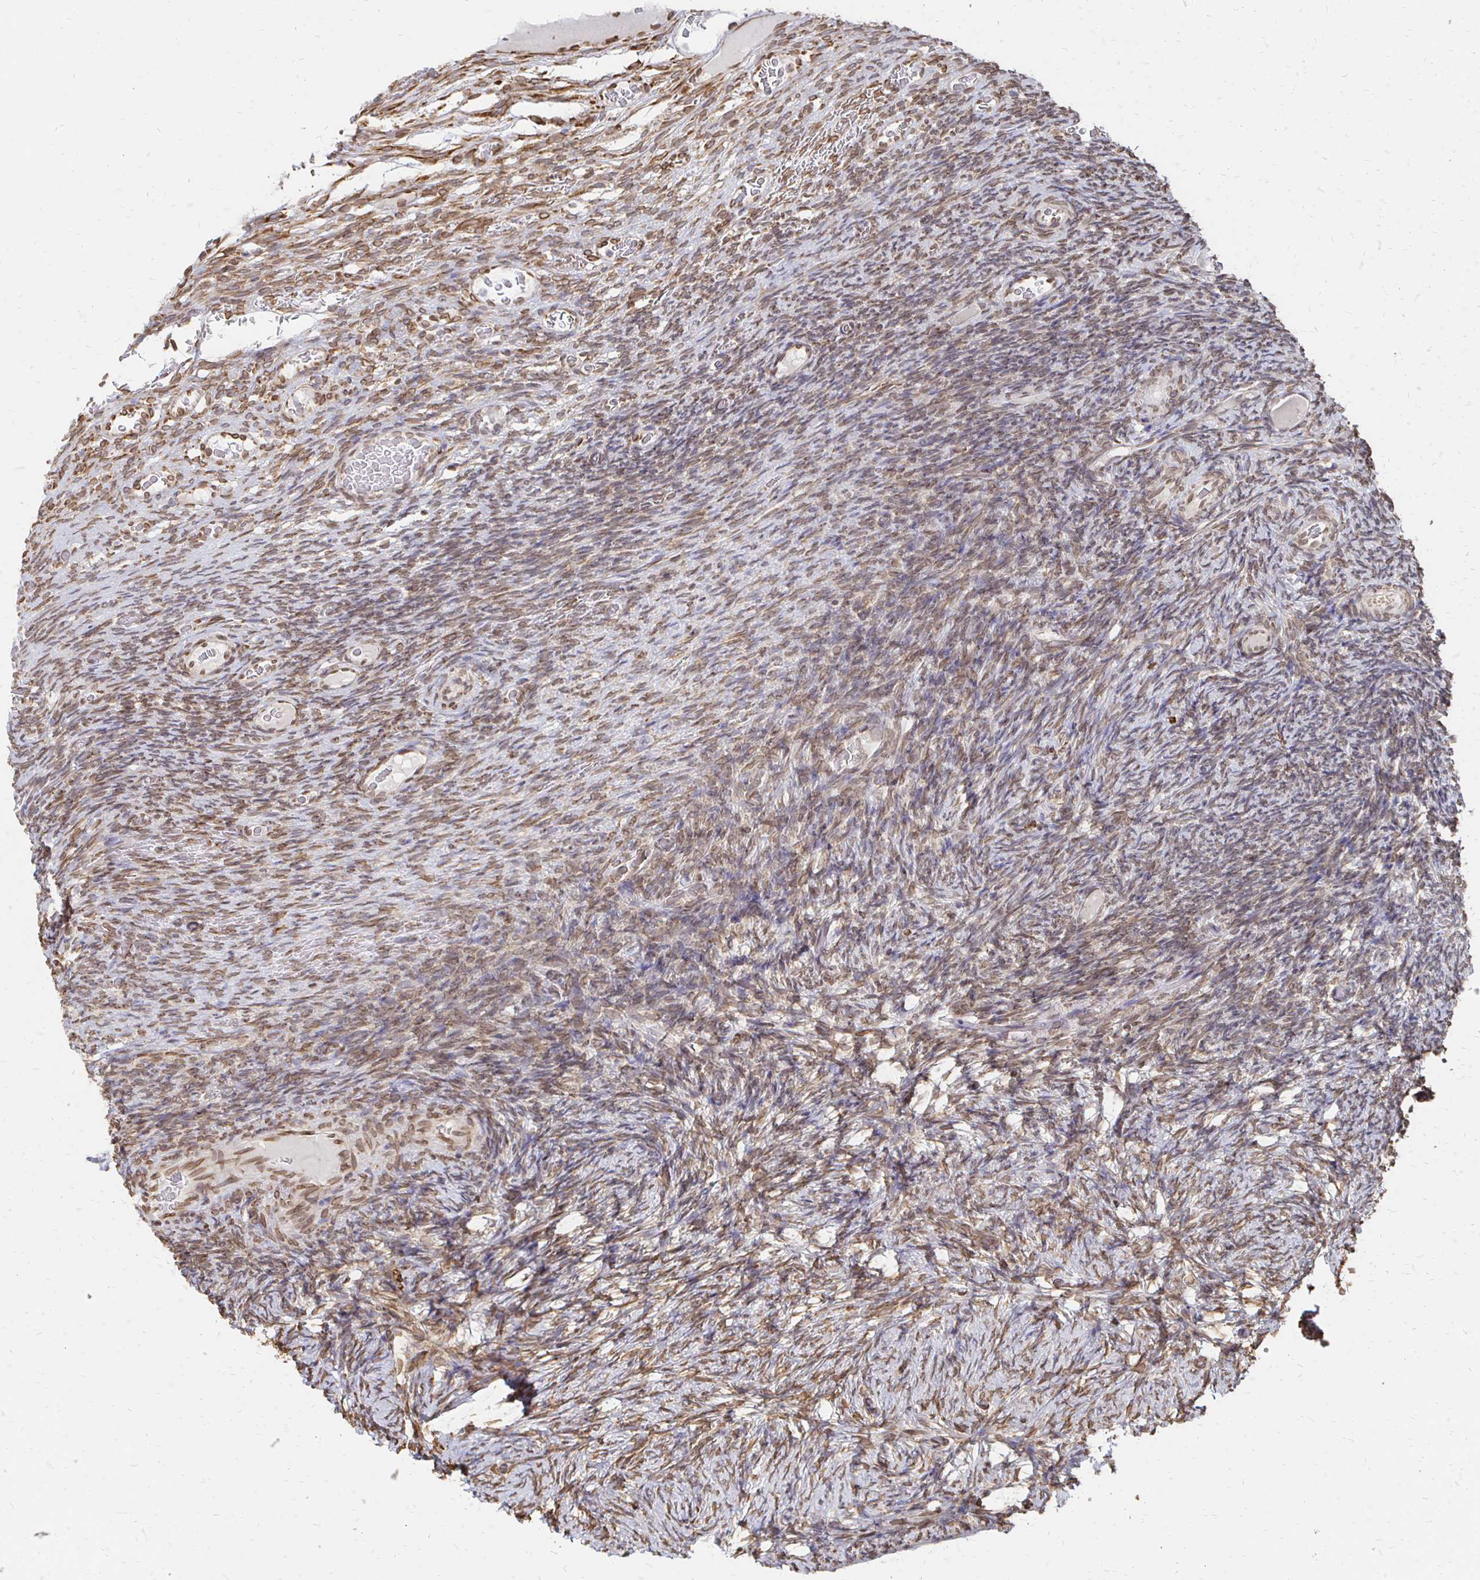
{"staining": {"intensity": "moderate", "quantity": "25%-75%", "location": "cytoplasmic/membranous,nuclear"}, "tissue": "ovary", "cell_type": "Follicle cells", "image_type": "normal", "snomed": [{"axis": "morphology", "description": "Normal tissue, NOS"}, {"axis": "topography", "description": "Ovary"}], "caption": "An immunohistochemistry micrograph of normal tissue is shown. Protein staining in brown labels moderate cytoplasmic/membranous,nuclear positivity in ovary within follicle cells.", "gene": "PELI3", "patient": {"sex": "female", "age": 34}}